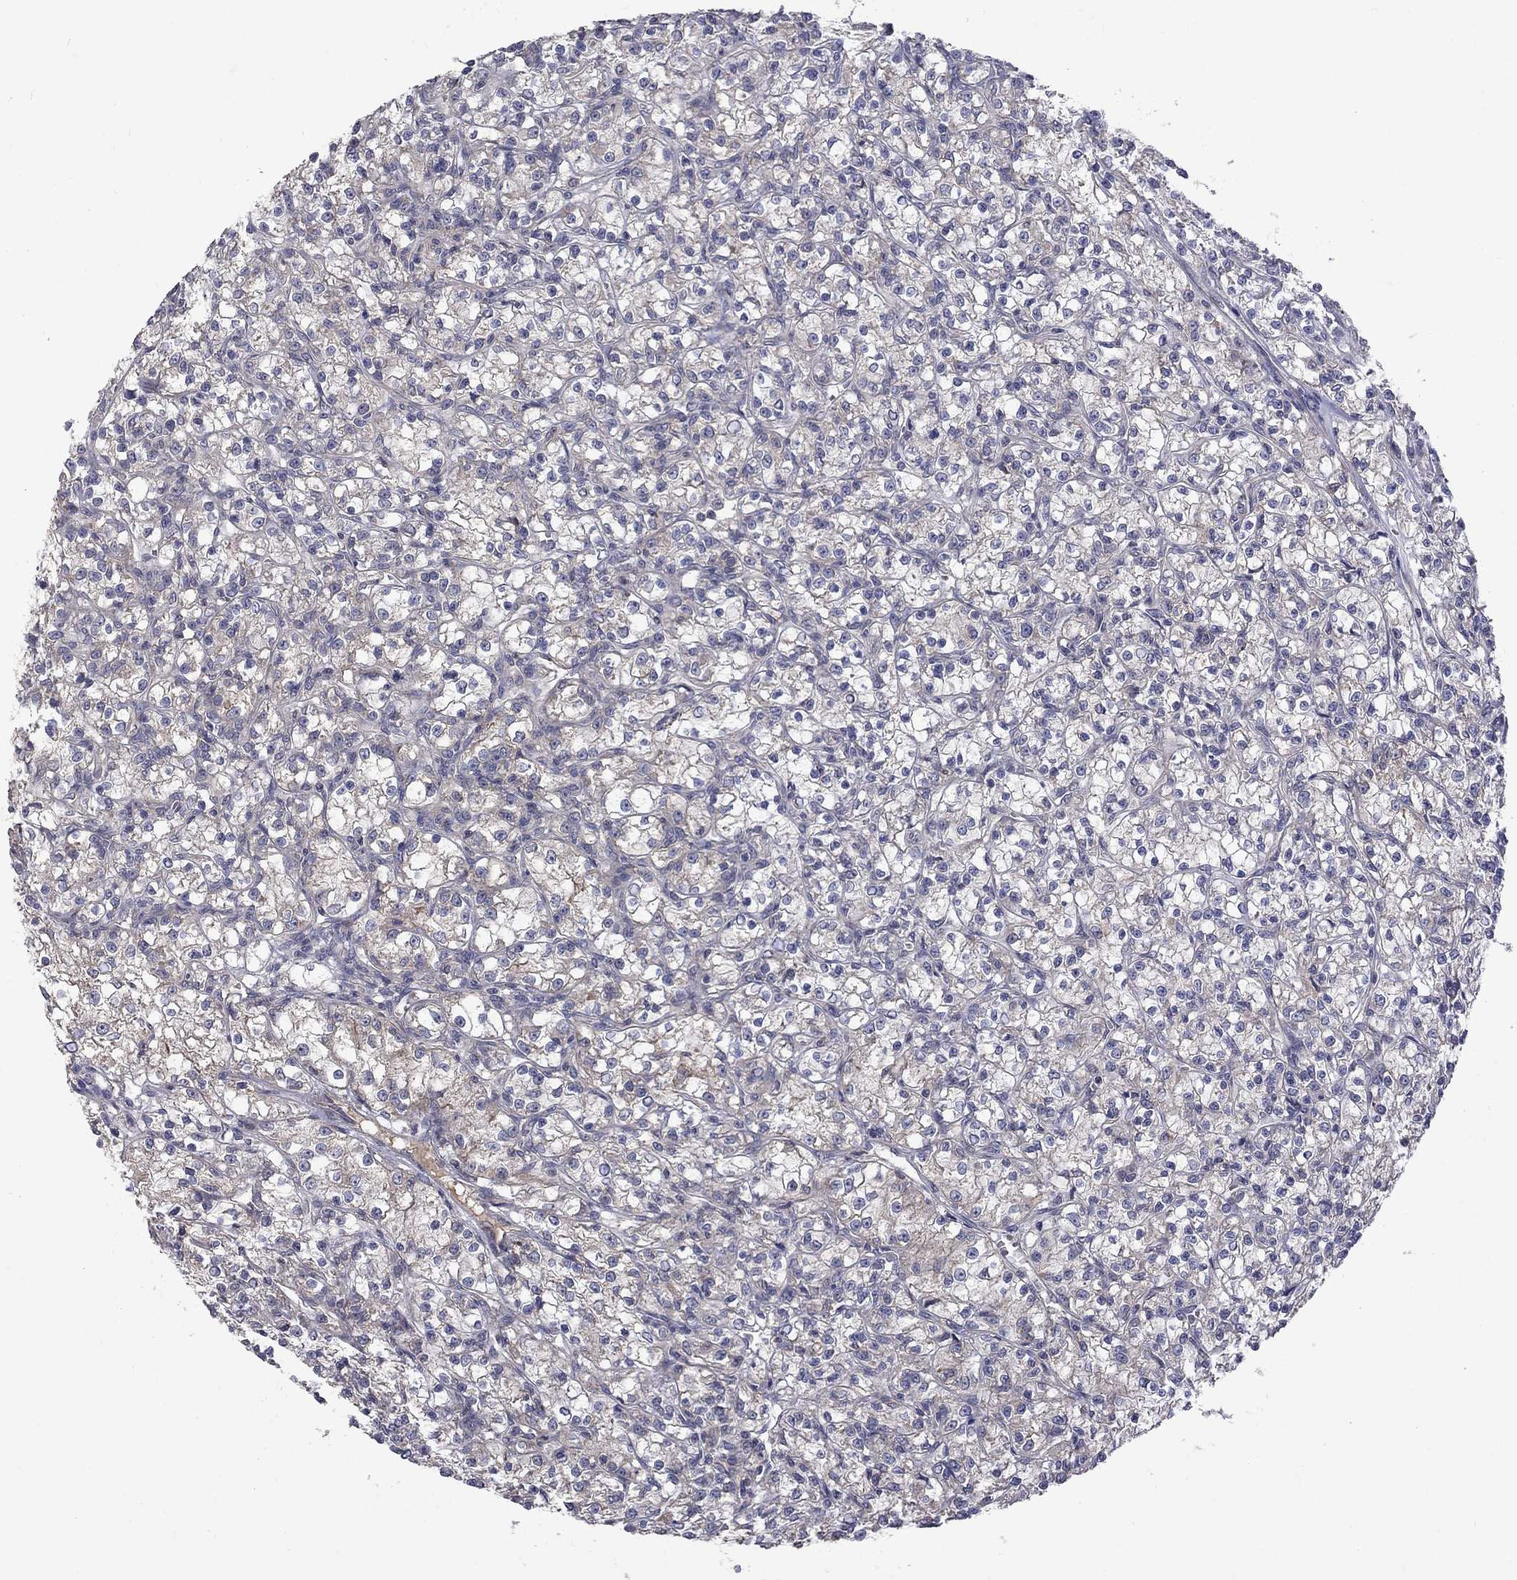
{"staining": {"intensity": "negative", "quantity": "none", "location": "none"}, "tissue": "renal cancer", "cell_type": "Tumor cells", "image_type": "cancer", "snomed": [{"axis": "morphology", "description": "Adenocarcinoma, NOS"}, {"axis": "topography", "description": "Kidney"}], "caption": "Renal cancer stained for a protein using immunohistochemistry shows no positivity tumor cells.", "gene": "SLC39A14", "patient": {"sex": "female", "age": 59}}